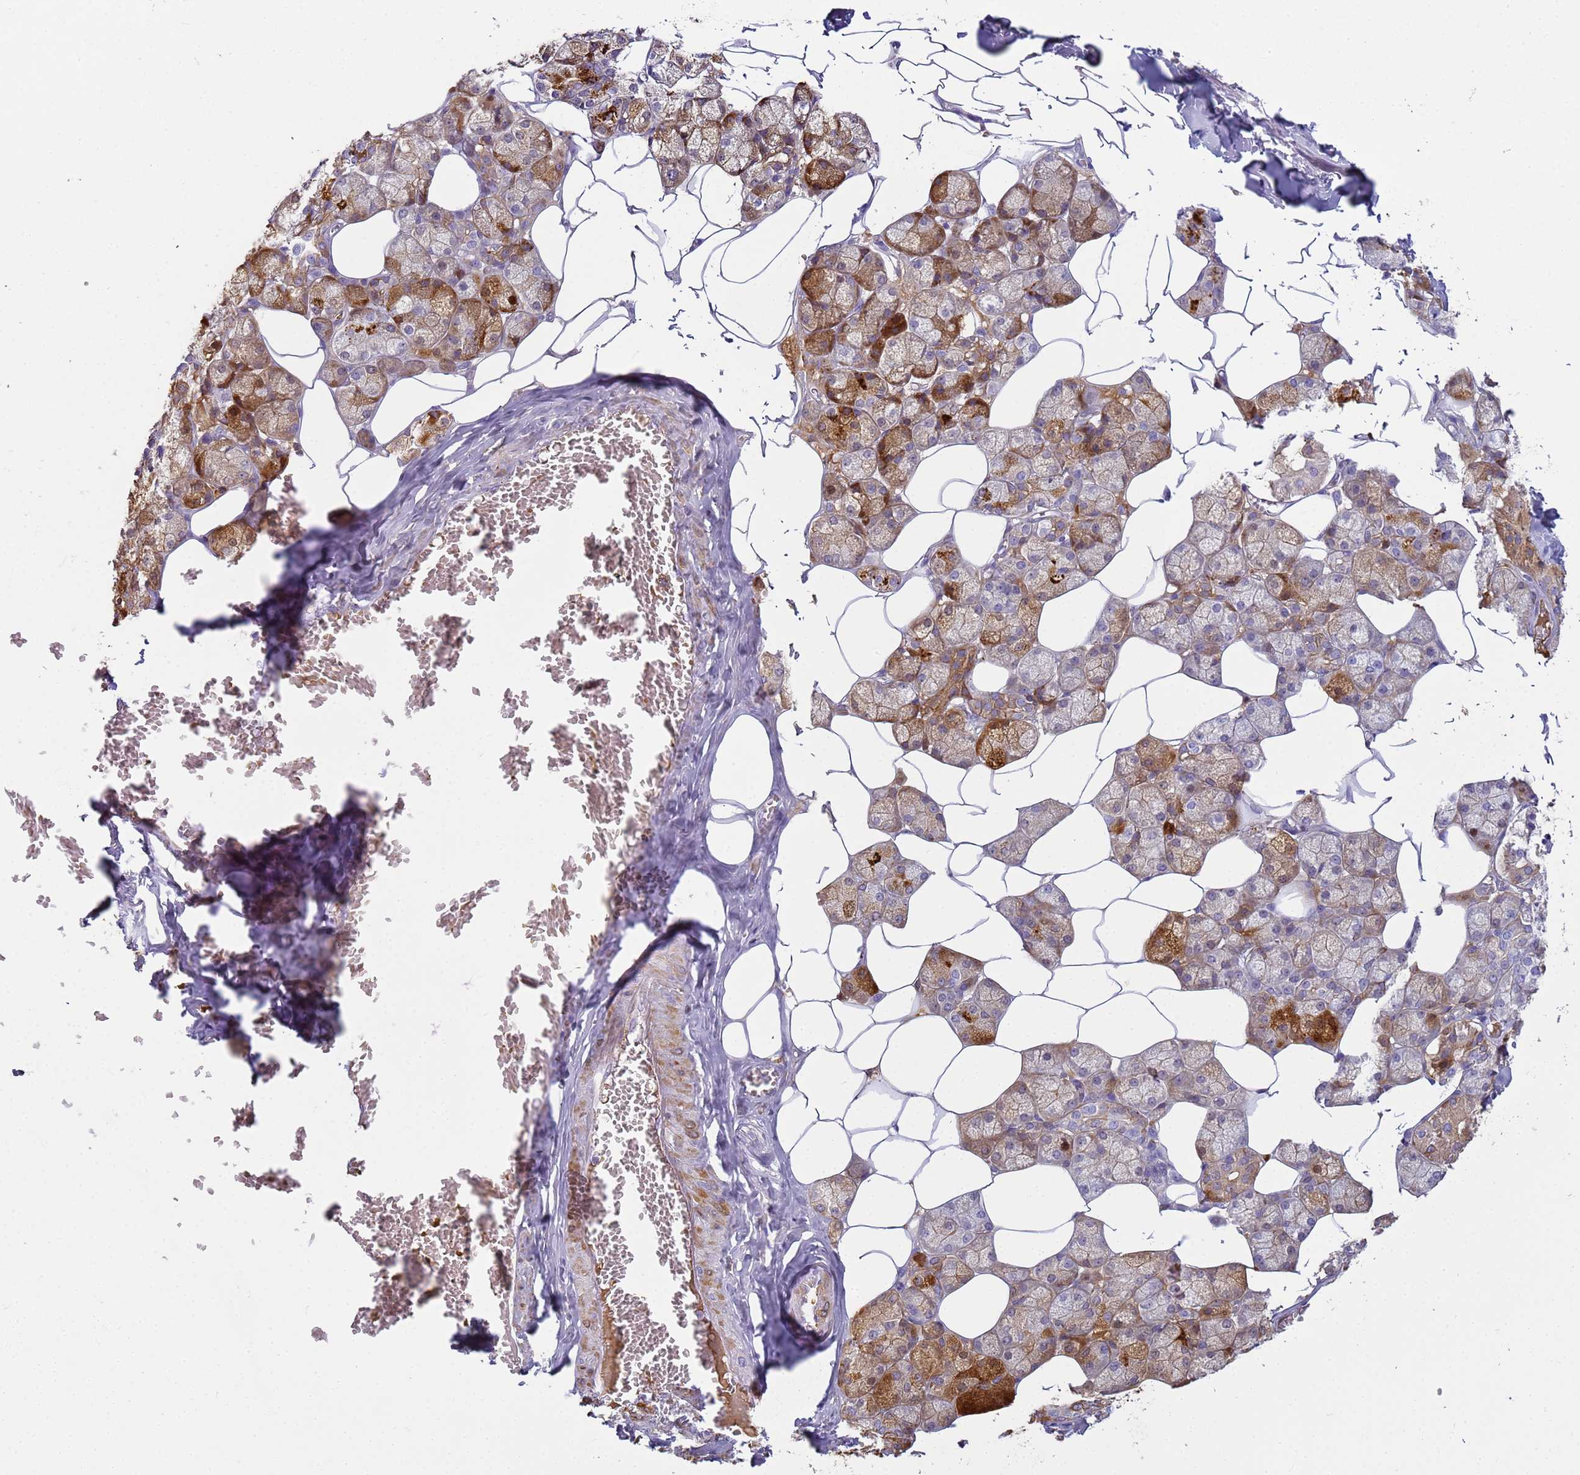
{"staining": {"intensity": "strong", "quantity": "25%-75%", "location": "cytoplasmic/membranous"}, "tissue": "salivary gland", "cell_type": "Glandular cells", "image_type": "normal", "snomed": [{"axis": "morphology", "description": "Normal tissue, NOS"}, {"axis": "topography", "description": "Salivary gland"}], "caption": "IHC of normal human salivary gland displays high levels of strong cytoplasmic/membranous positivity in approximately 25%-75% of glandular cells.", "gene": "CR1", "patient": {"sex": "male", "age": 62}}